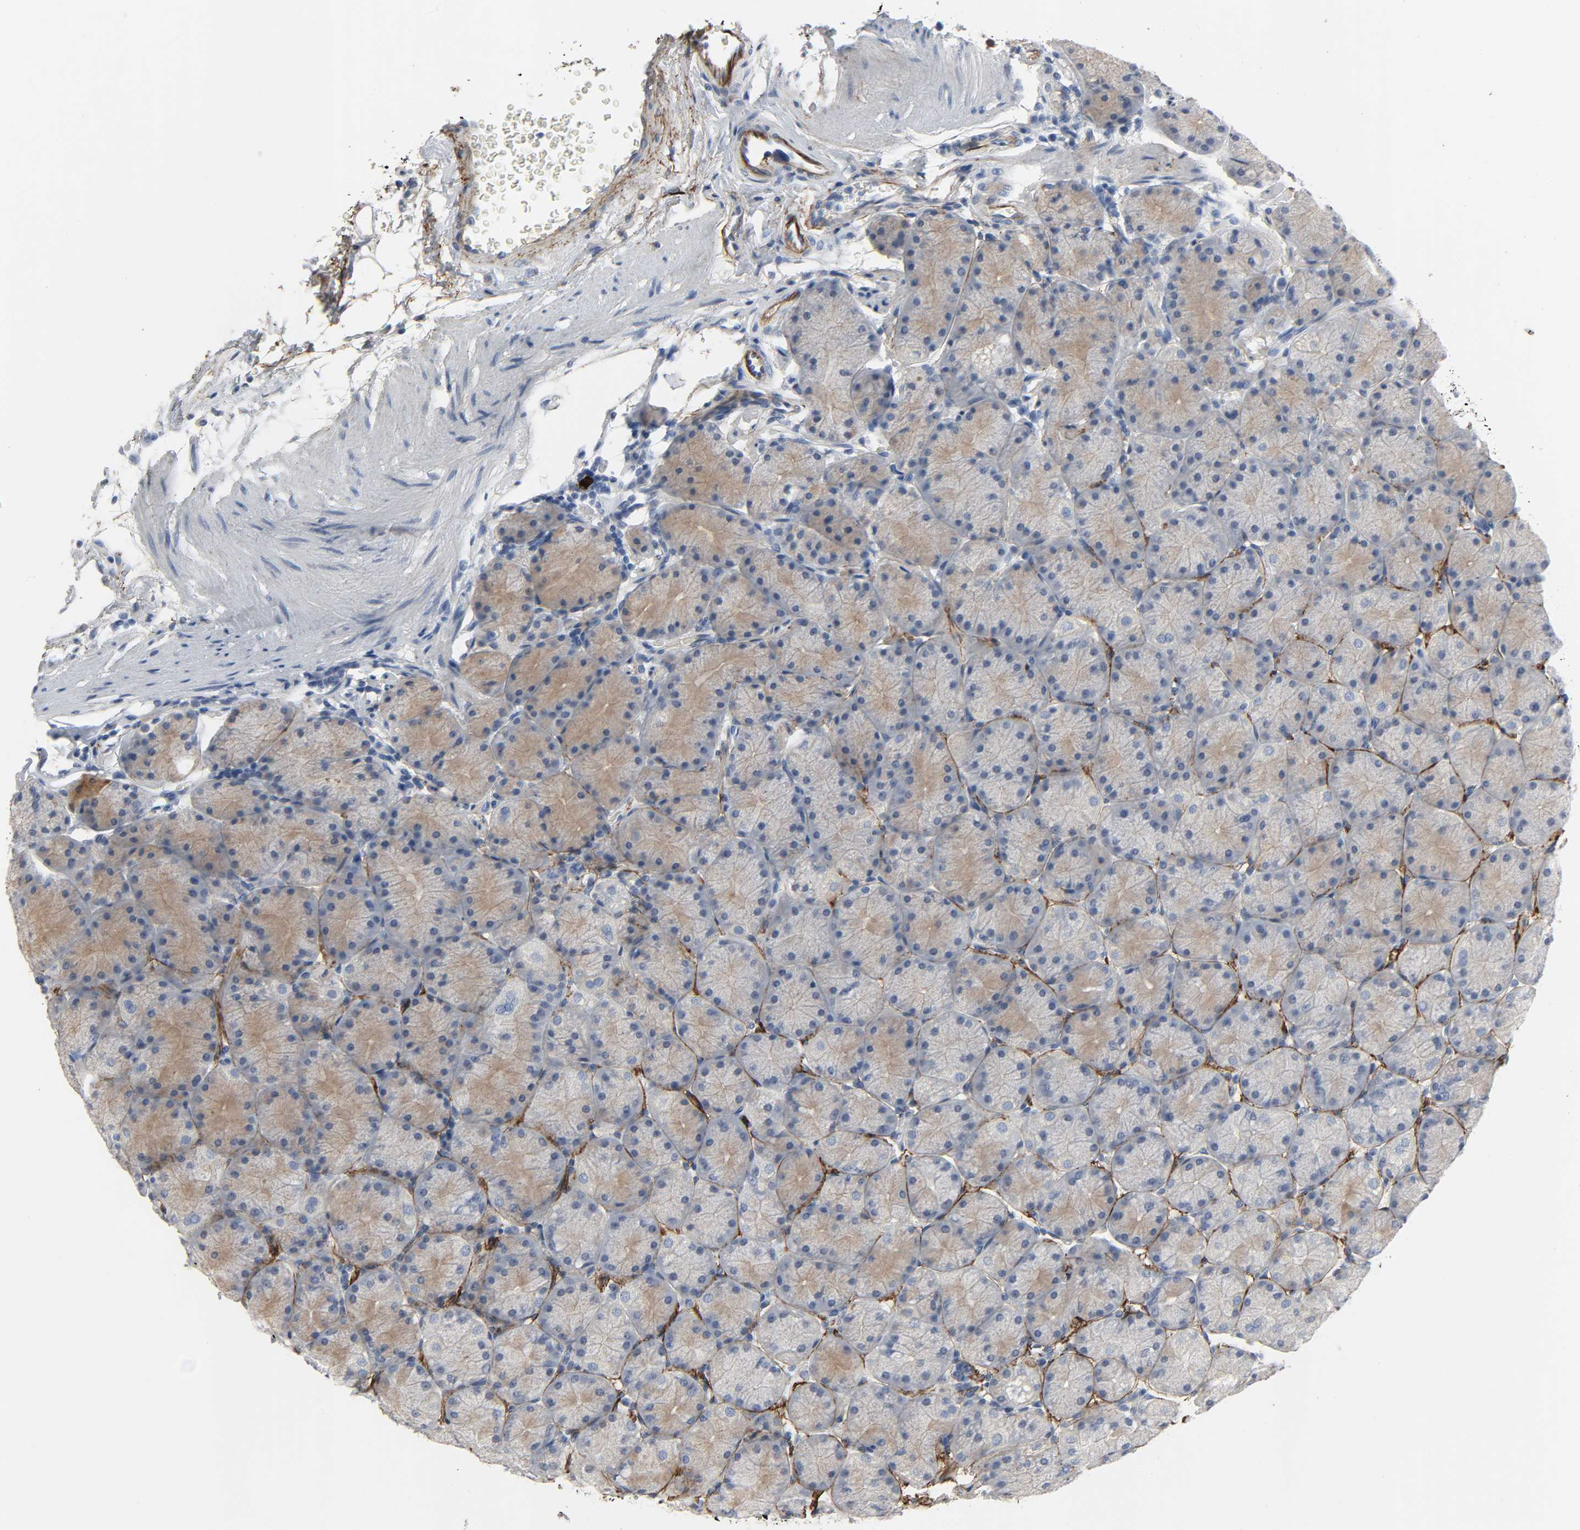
{"staining": {"intensity": "weak", "quantity": "25%-75%", "location": "cytoplasmic/membranous"}, "tissue": "stomach", "cell_type": "Glandular cells", "image_type": "normal", "snomed": [{"axis": "morphology", "description": "Normal tissue, NOS"}, {"axis": "topography", "description": "Stomach, upper"}, {"axis": "topography", "description": "Stomach"}], "caption": "High-power microscopy captured an immunohistochemistry (IHC) histopathology image of benign stomach, revealing weak cytoplasmic/membranous positivity in approximately 25%-75% of glandular cells.", "gene": "FBLN5", "patient": {"sex": "male", "age": 76}}